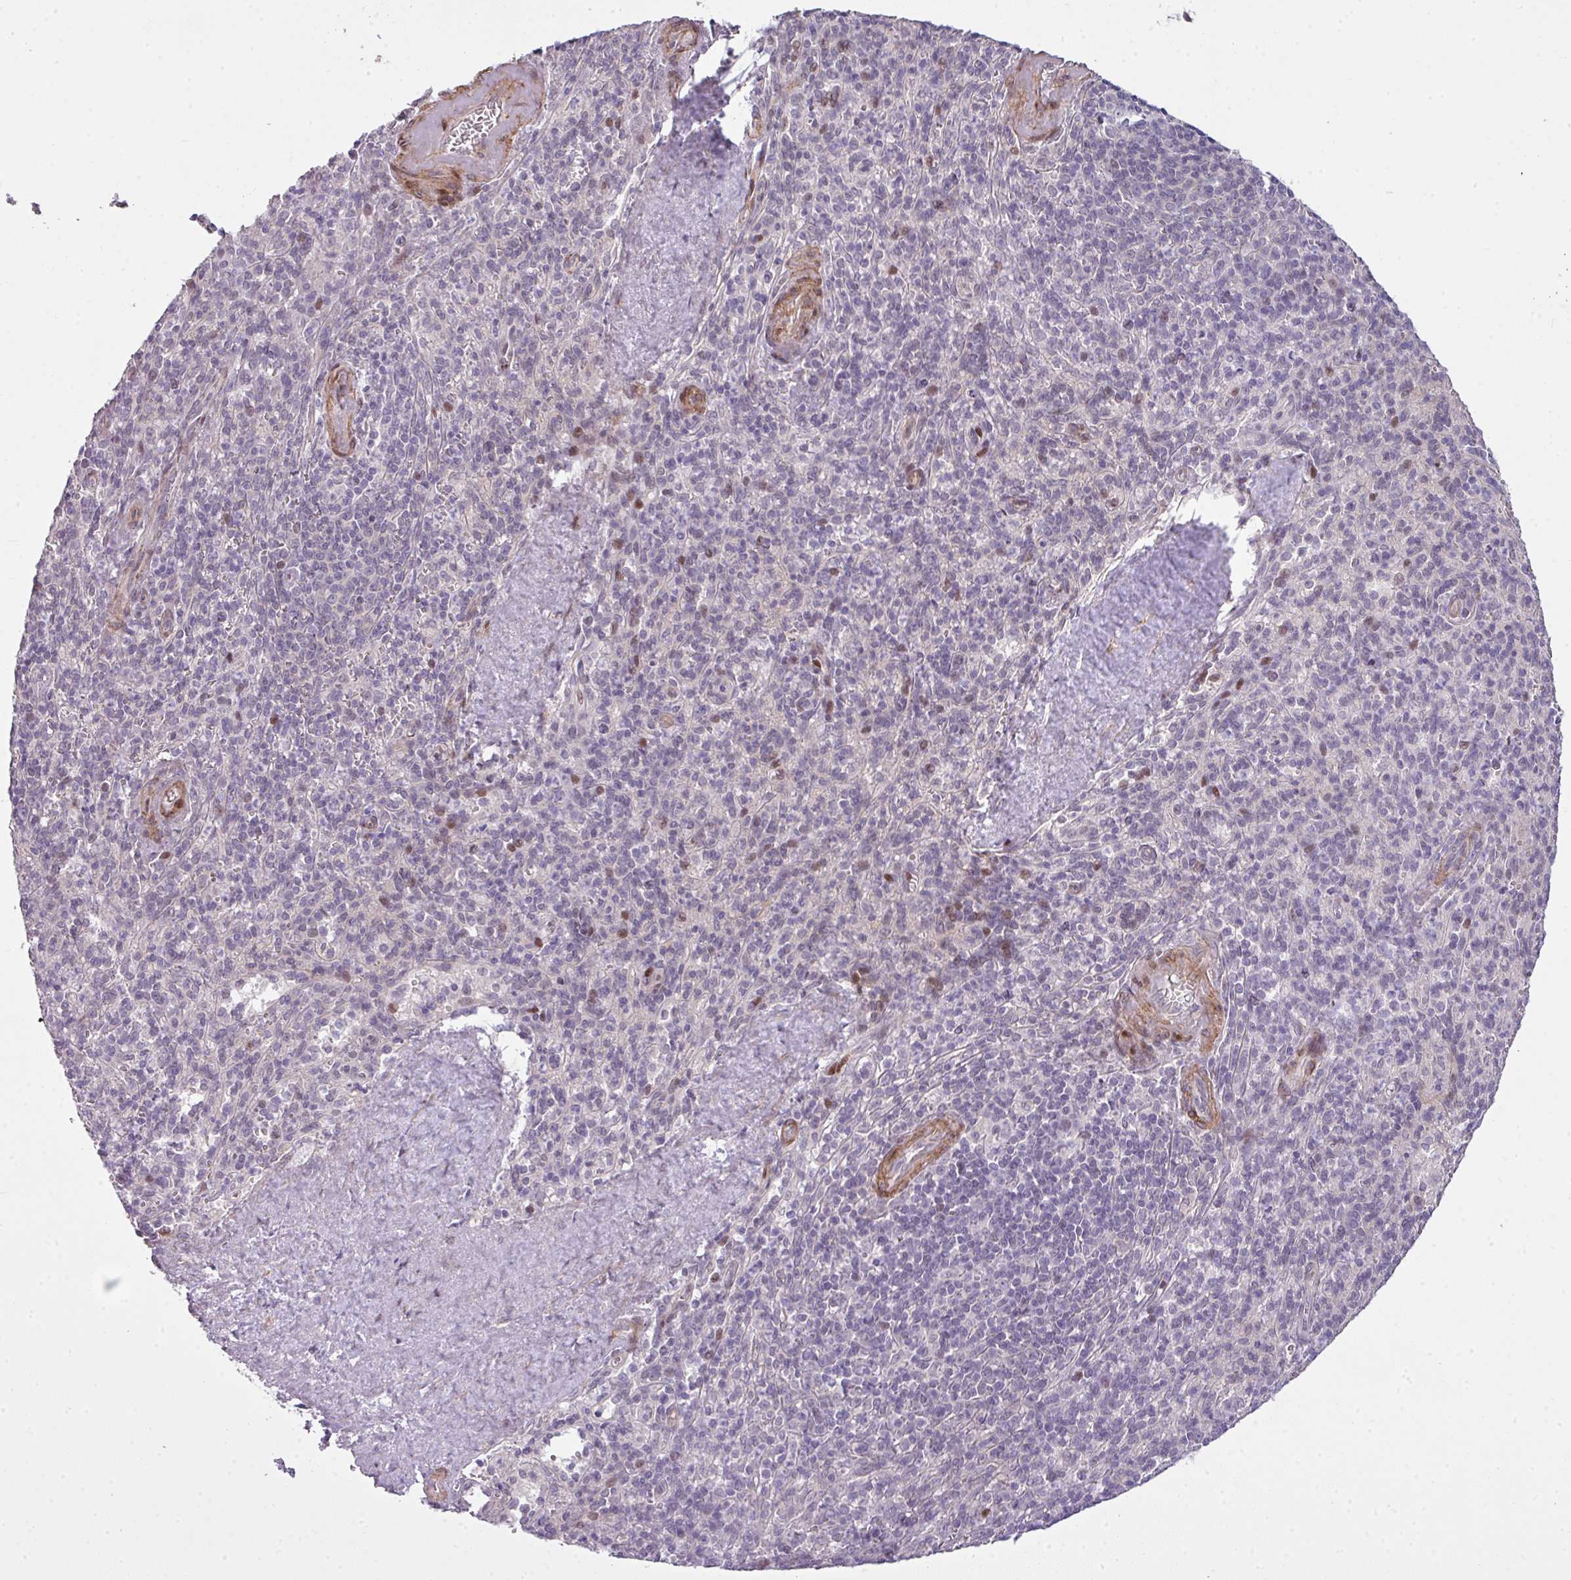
{"staining": {"intensity": "moderate", "quantity": "<25%", "location": "nuclear"}, "tissue": "spleen", "cell_type": "Cells in red pulp", "image_type": "normal", "snomed": [{"axis": "morphology", "description": "Normal tissue, NOS"}, {"axis": "topography", "description": "Spleen"}], "caption": "Moderate nuclear staining for a protein is seen in approximately <25% of cells in red pulp of normal spleen using immunohistochemistry.", "gene": "ZNF688", "patient": {"sex": "female", "age": 70}}